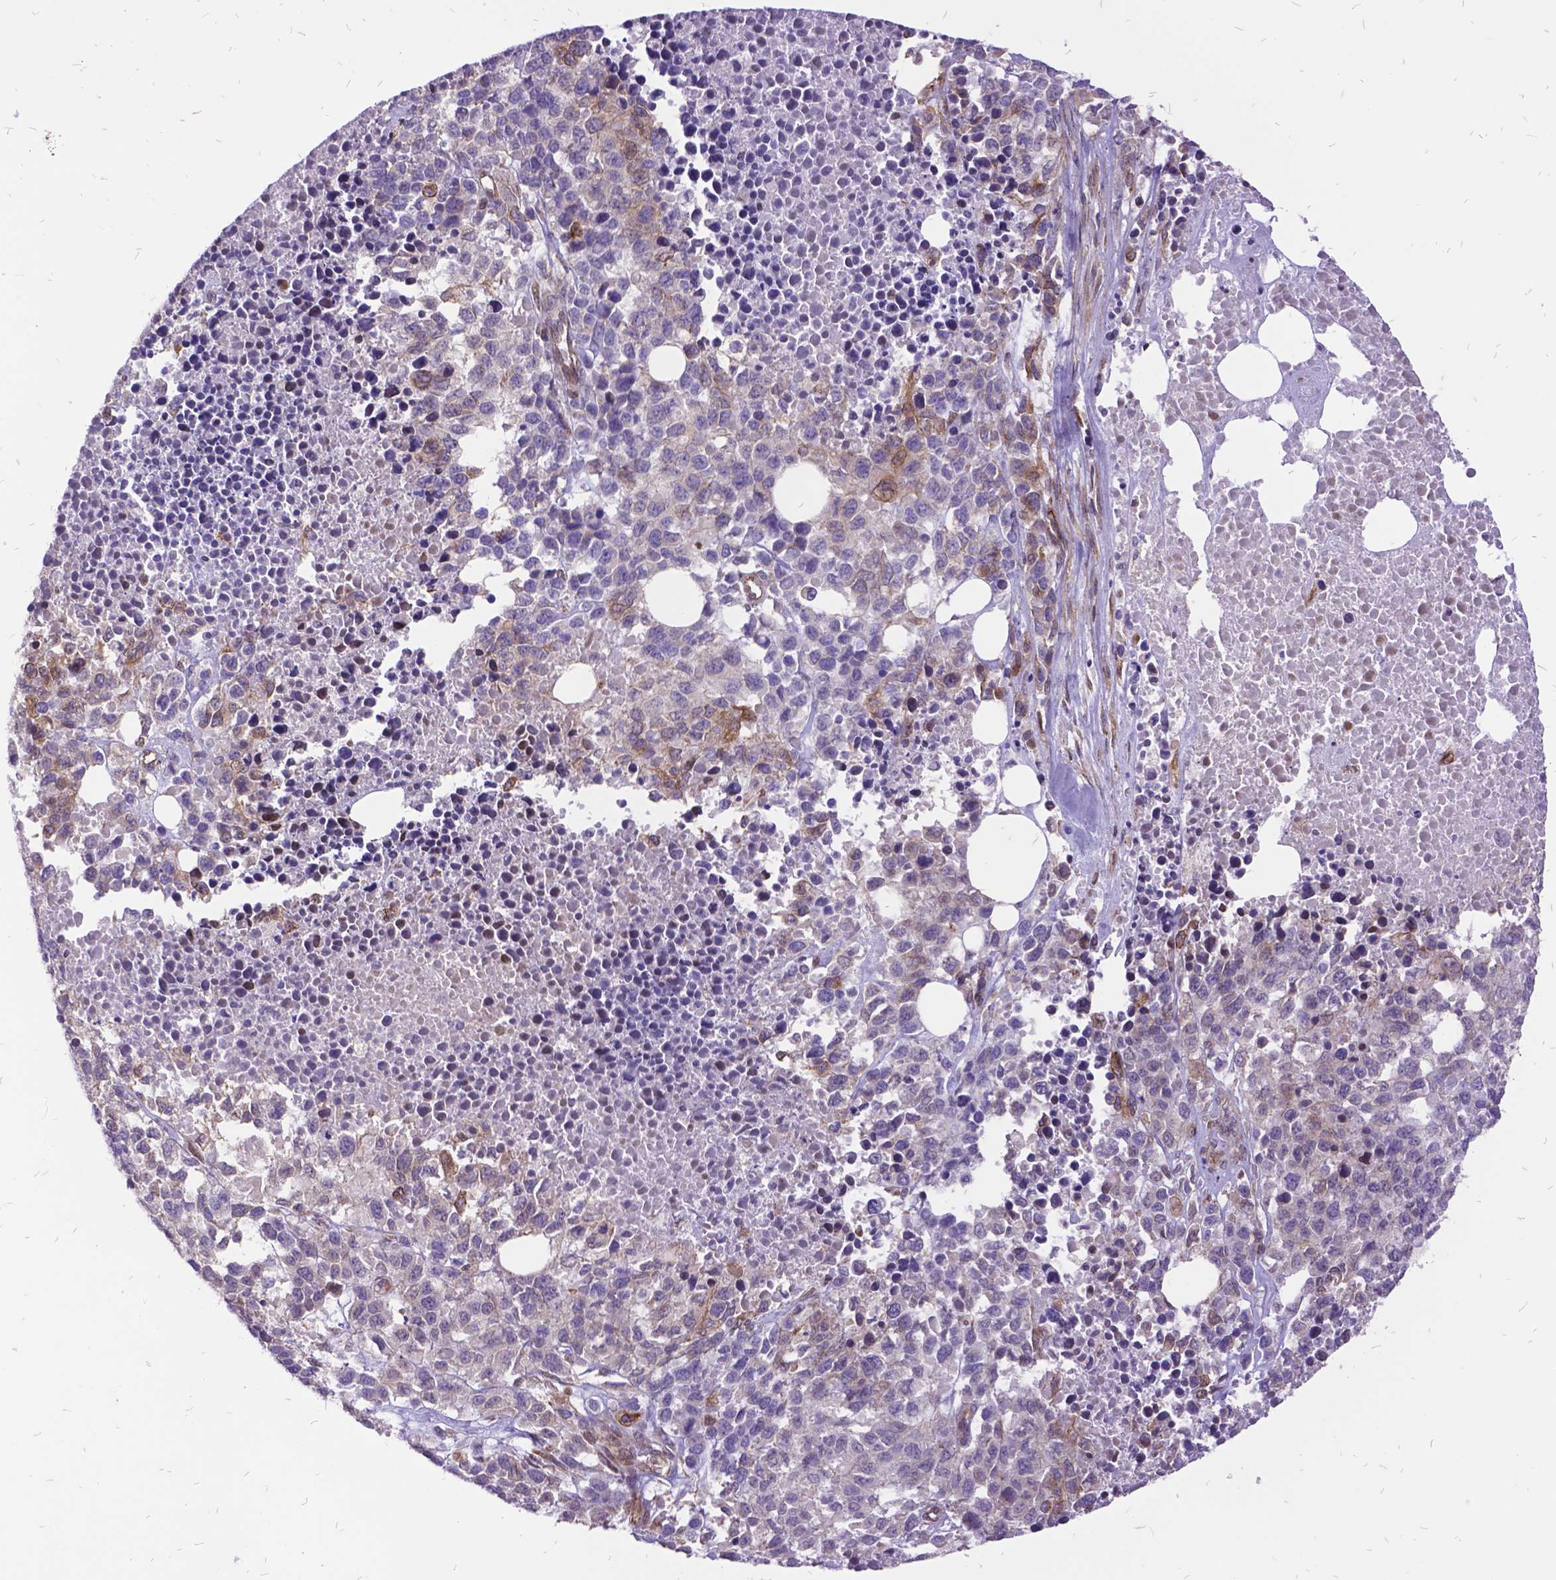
{"staining": {"intensity": "negative", "quantity": "none", "location": "none"}, "tissue": "melanoma", "cell_type": "Tumor cells", "image_type": "cancer", "snomed": [{"axis": "morphology", "description": "Malignant melanoma, Metastatic site"}, {"axis": "topography", "description": "Skin"}], "caption": "Immunohistochemical staining of human melanoma reveals no significant expression in tumor cells.", "gene": "GRB7", "patient": {"sex": "male", "age": 84}}